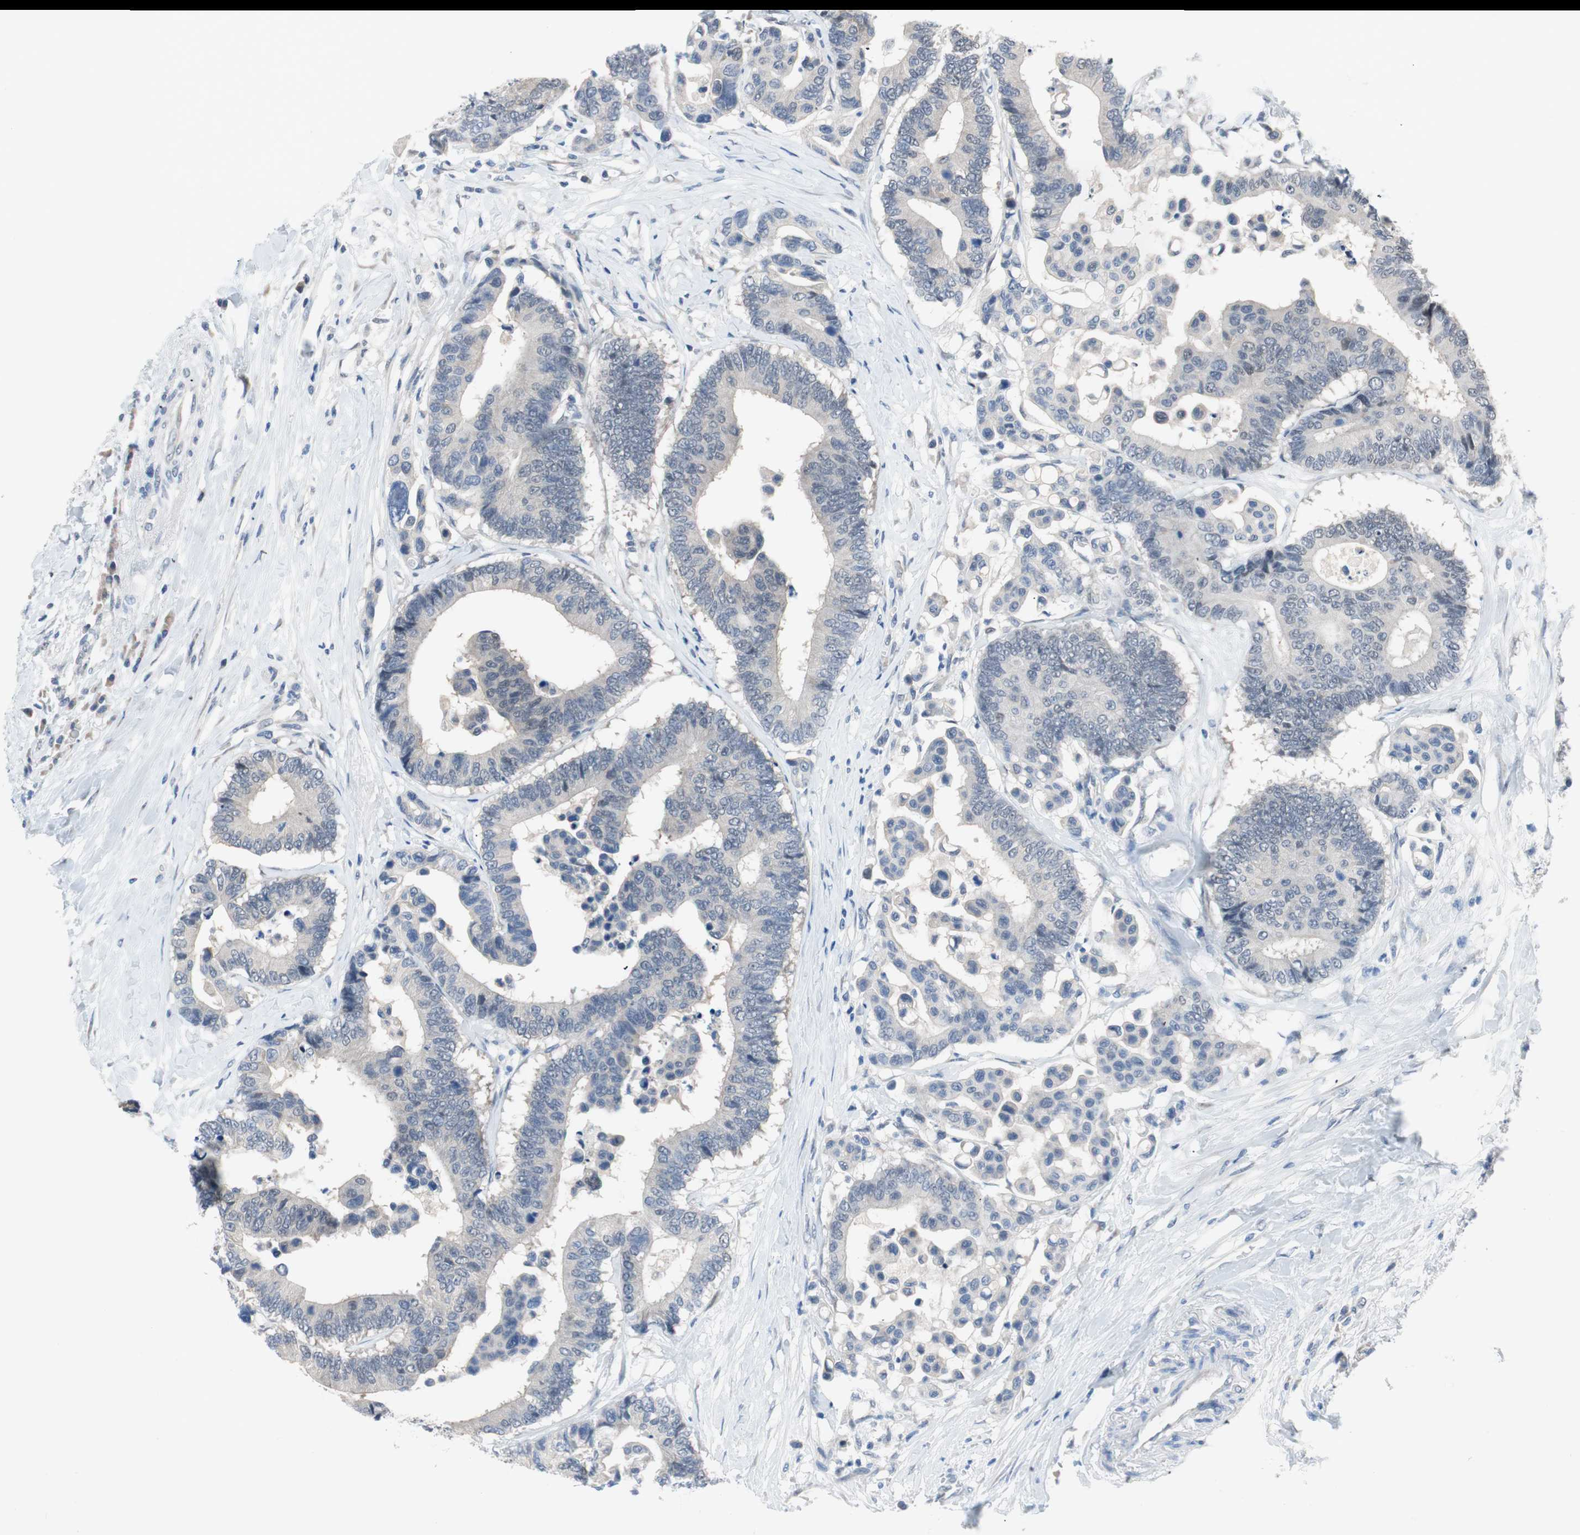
{"staining": {"intensity": "negative", "quantity": "none", "location": "none"}, "tissue": "colorectal cancer", "cell_type": "Tumor cells", "image_type": "cancer", "snomed": [{"axis": "morphology", "description": "Normal tissue, NOS"}, {"axis": "morphology", "description": "Adenocarcinoma, NOS"}, {"axis": "topography", "description": "Colon"}], "caption": "Colorectal adenocarcinoma stained for a protein using immunohistochemistry demonstrates no positivity tumor cells.", "gene": "GRHL1", "patient": {"sex": "male", "age": 82}}